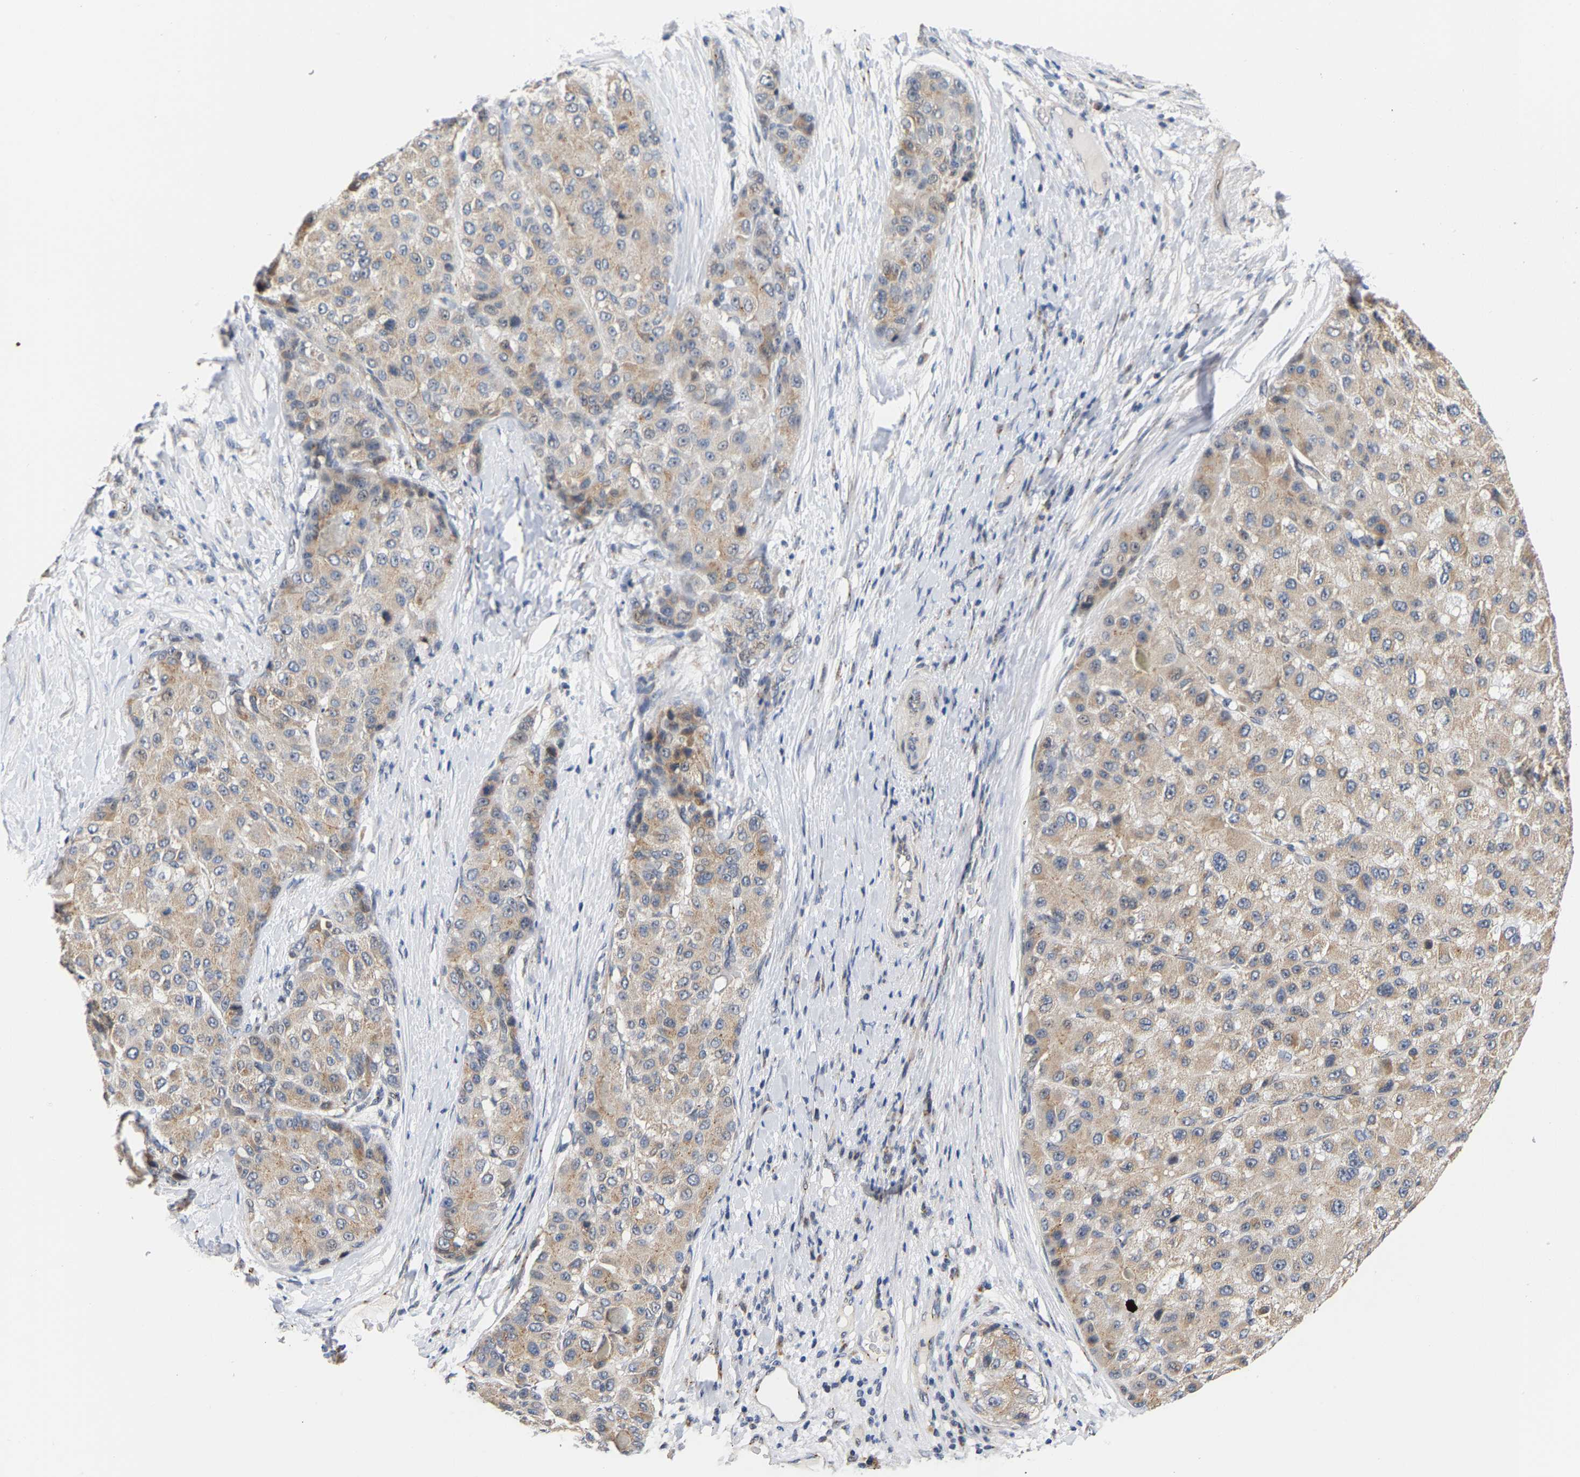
{"staining": {"intensity": "weak", "quantity": ">75%", "location": "cytoplasmic/membranous"}, "tissue": "liver cancer", "cell_type": "Tumor cells", "image_type": "cancer", "snomed": [{"axis": "morphology", "description": "Carcinoma, Hepatocellular, NOS"}, {"axis": "topography", "description": "Liver"}], "caption": "Human liver cancer (hepatocellular carcinoma) stained with a brown dye reveals weak cytoplasmic/membranous positive staining in approximately >75% of tumor cells.", "gene": "PCNT", "patient": {"sex": "male", "age": 80}}